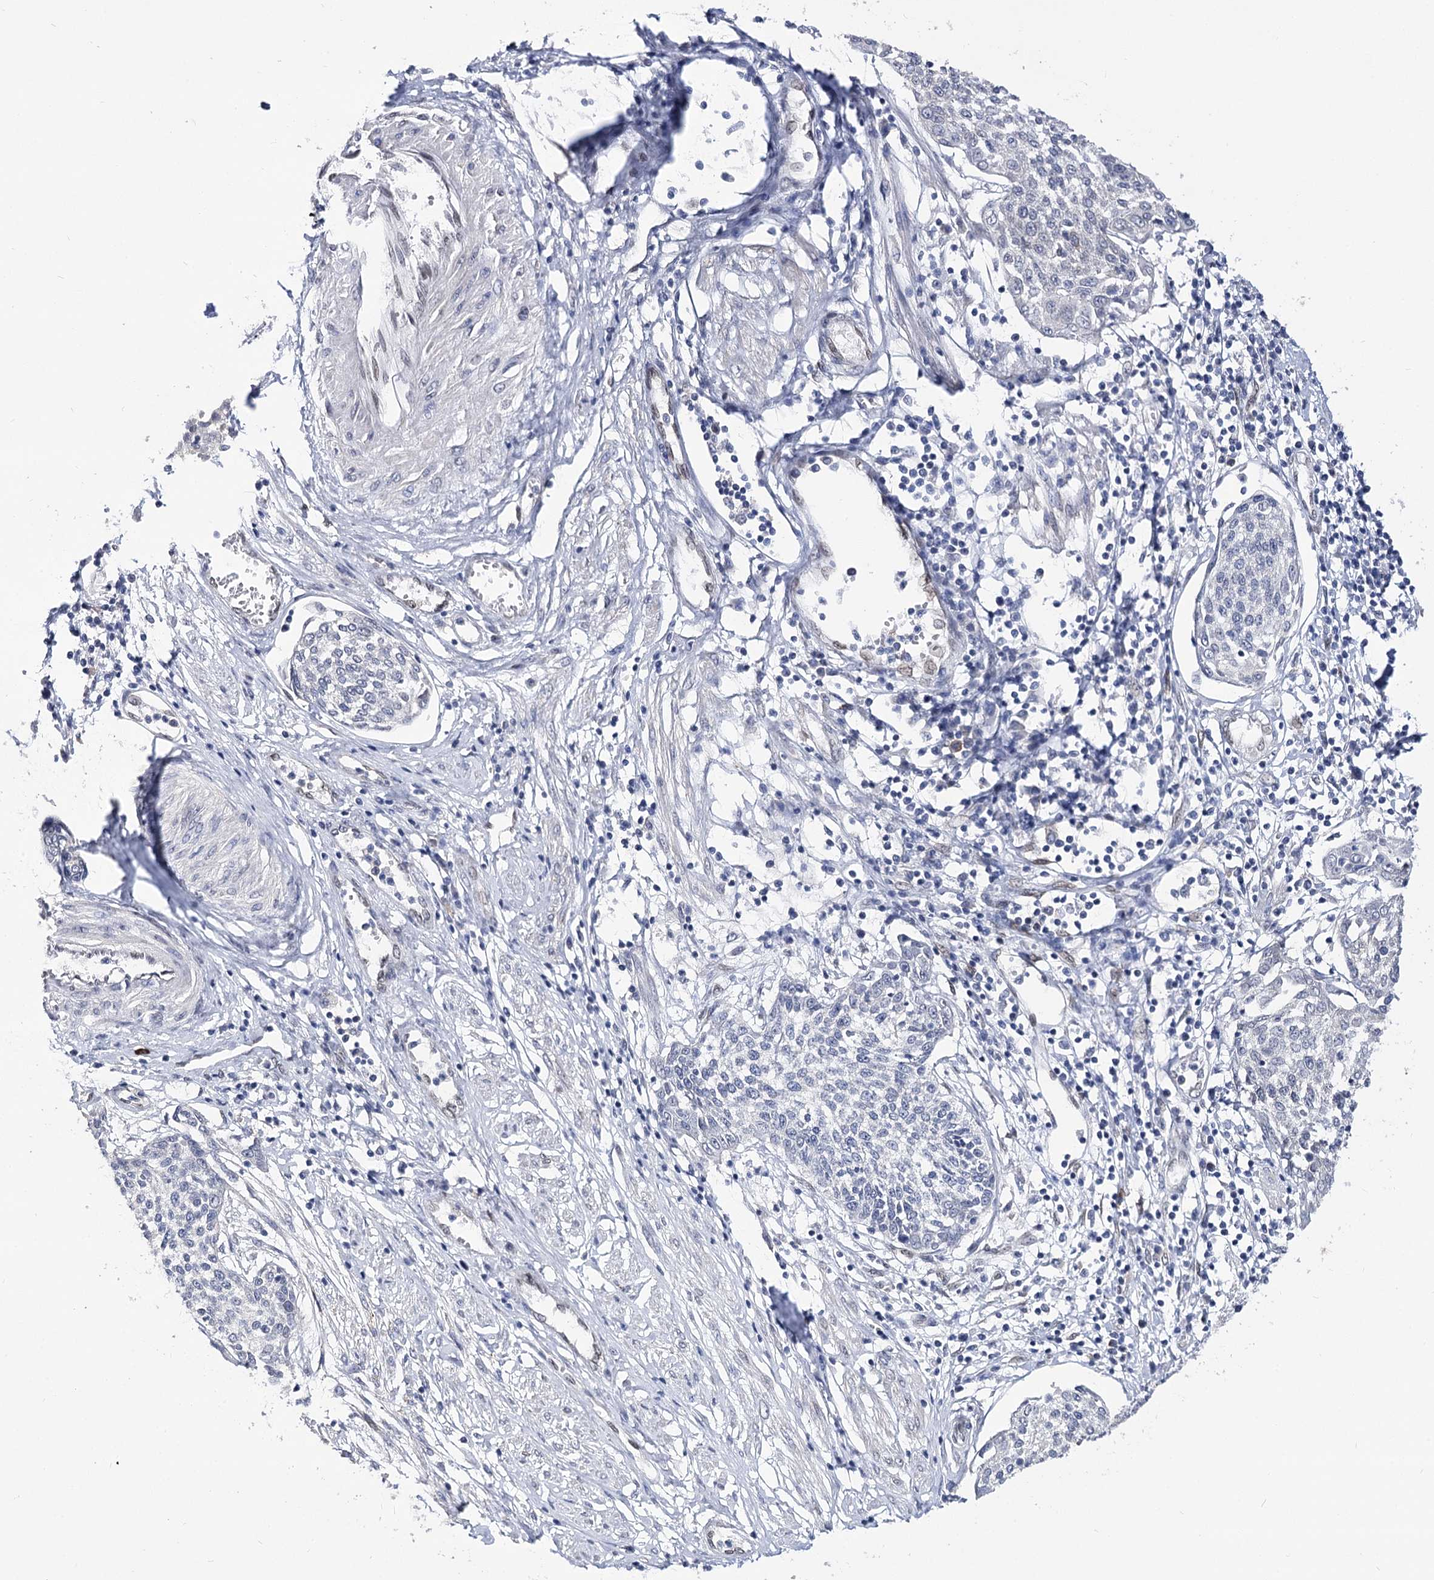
{"staining": {"intensity": "negative", "quantity": "none", "location": "none"}, "tissue": "cervical cancer", "cell_type": "Tumor cells", "image_type": "cancer", "snomed": [{"axis": "morphology", "description": "Squamous cell carcinoma, NOS"}, {"axis": "topography", "description": "Cervix"}], "caption": "Immunohistochemistry (IHC) of human cervical cancer demonstrates no expression in tumor cells. Nuclei are stained in blue.", "gene": "TMEM201", "patient": {"sex": "female", "age": 34}}